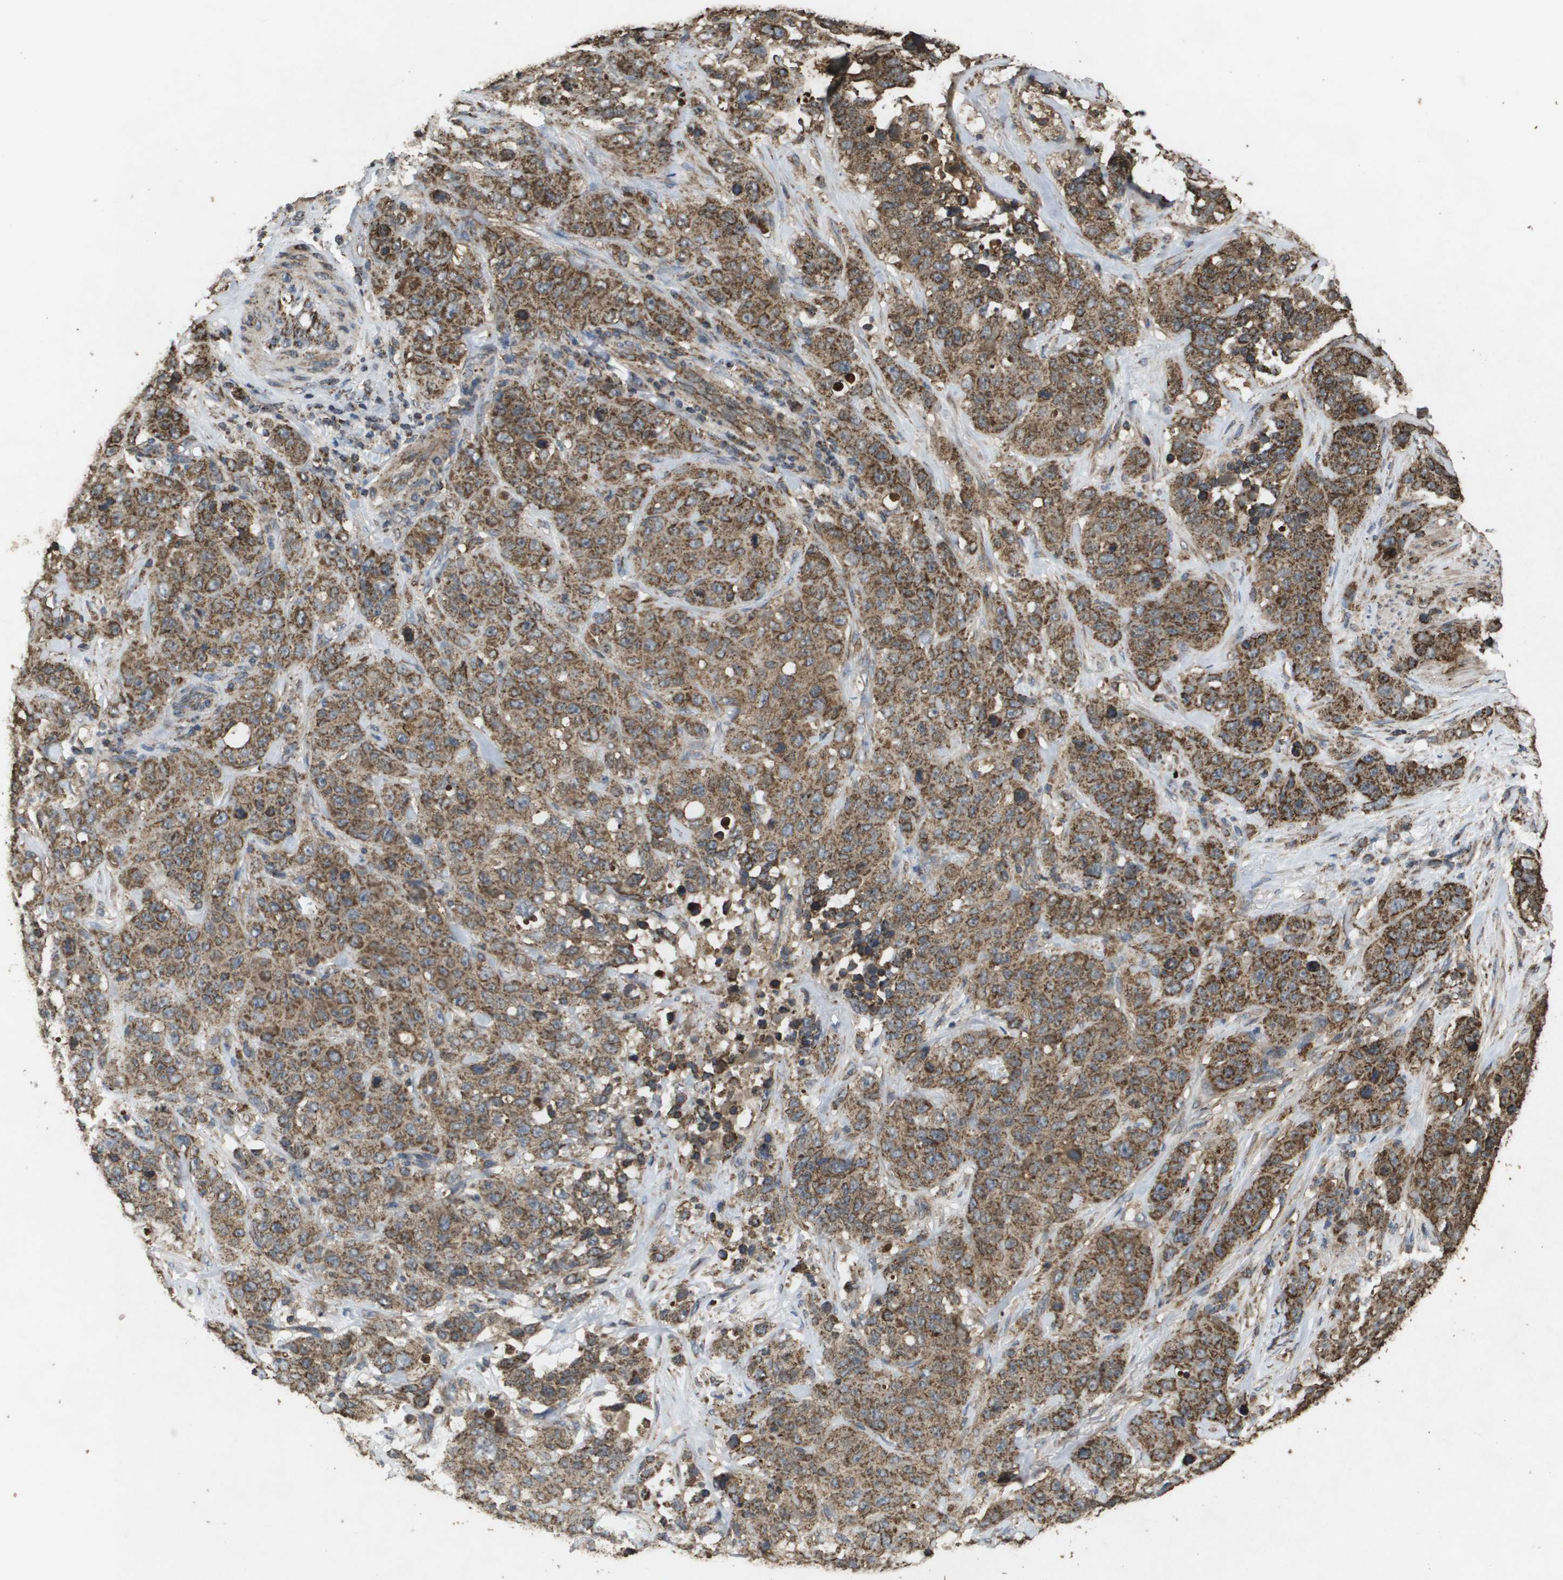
{"staining": {"intensity": "moderate", "quantity": ">75%", "location": "cytoplasmic/membranous"}, "tissue": "stomach cancer", "cell_type": "Tumor cells", "image_type": "cancer", "snomed": [{"axis": "morphology", "description": "Adenocarcinoma, NOS"}, {"axis": "topography", "description": "Stomach"}], "caption": "Protein staining shows moderate cytoplasmic/membranous staining in approximately >75% of tumor cells in adenocarcinoma (stomach).", "gene": "HSPE1", "patient": {"sex": "male", "age": 48}}